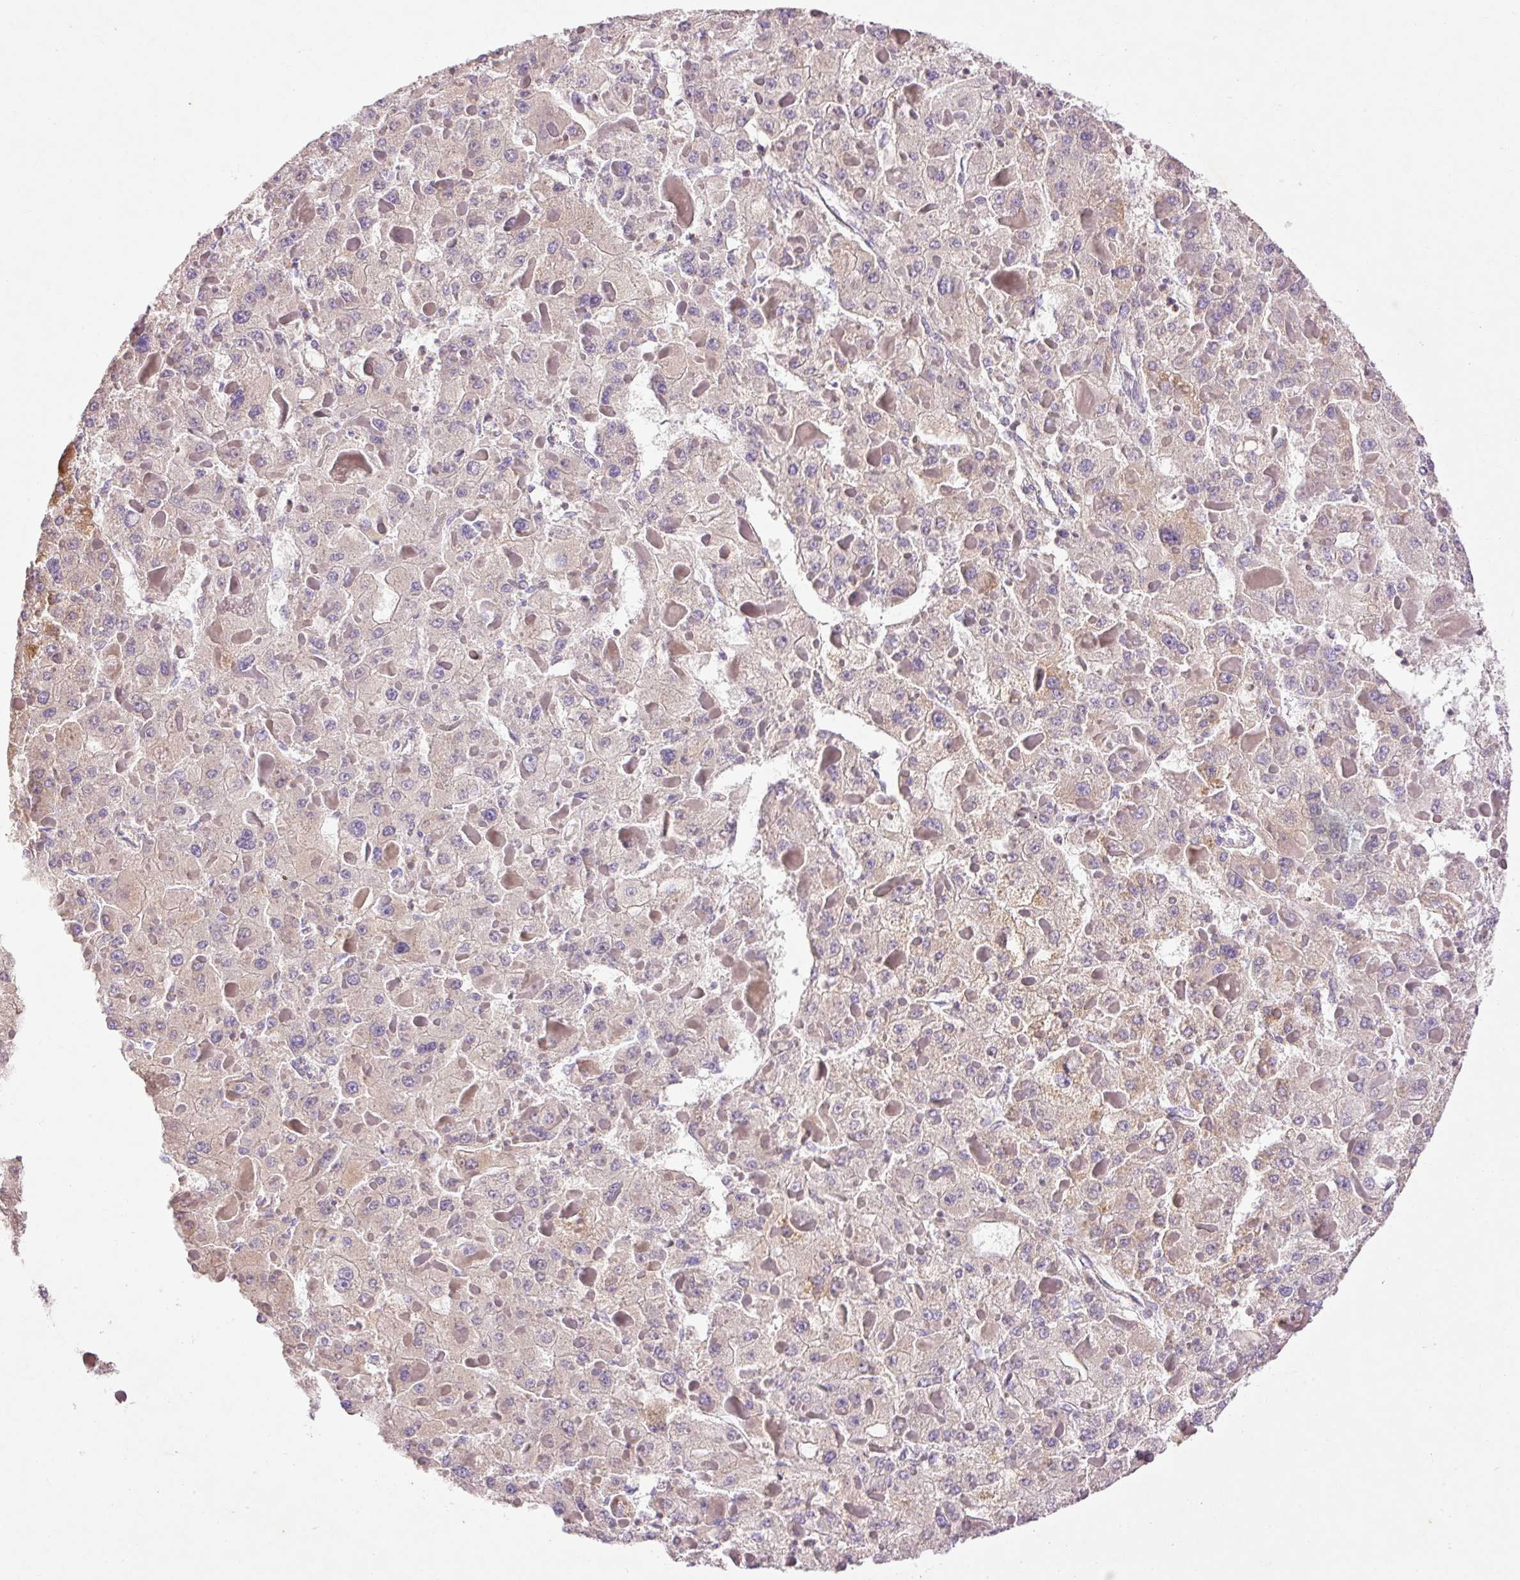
{"staining": {"intensity": "negative", "quantity": "none", "location": "none"}, "tissue": "liver cancer", "cell_type": "Tumor cells", "image_type": "cancer", "snomed": [{"axis": "morphology", "description": "Carcinoma, Hepatocellular, NOS"}, {"axis": "topography", "description": "Liver"}], "caption": "Immunohistochemistry (IHC) photomicrograph of hepatocellular carcinoma (liver) stained for a protein (brown), which exhibits no positivity in tumor cells. (Brightfield microscopy of DAB immunohistochemistry (IHC) at high magnification).", "gene": "IMMT", "patient": {"sex": "female", "age": 73}}